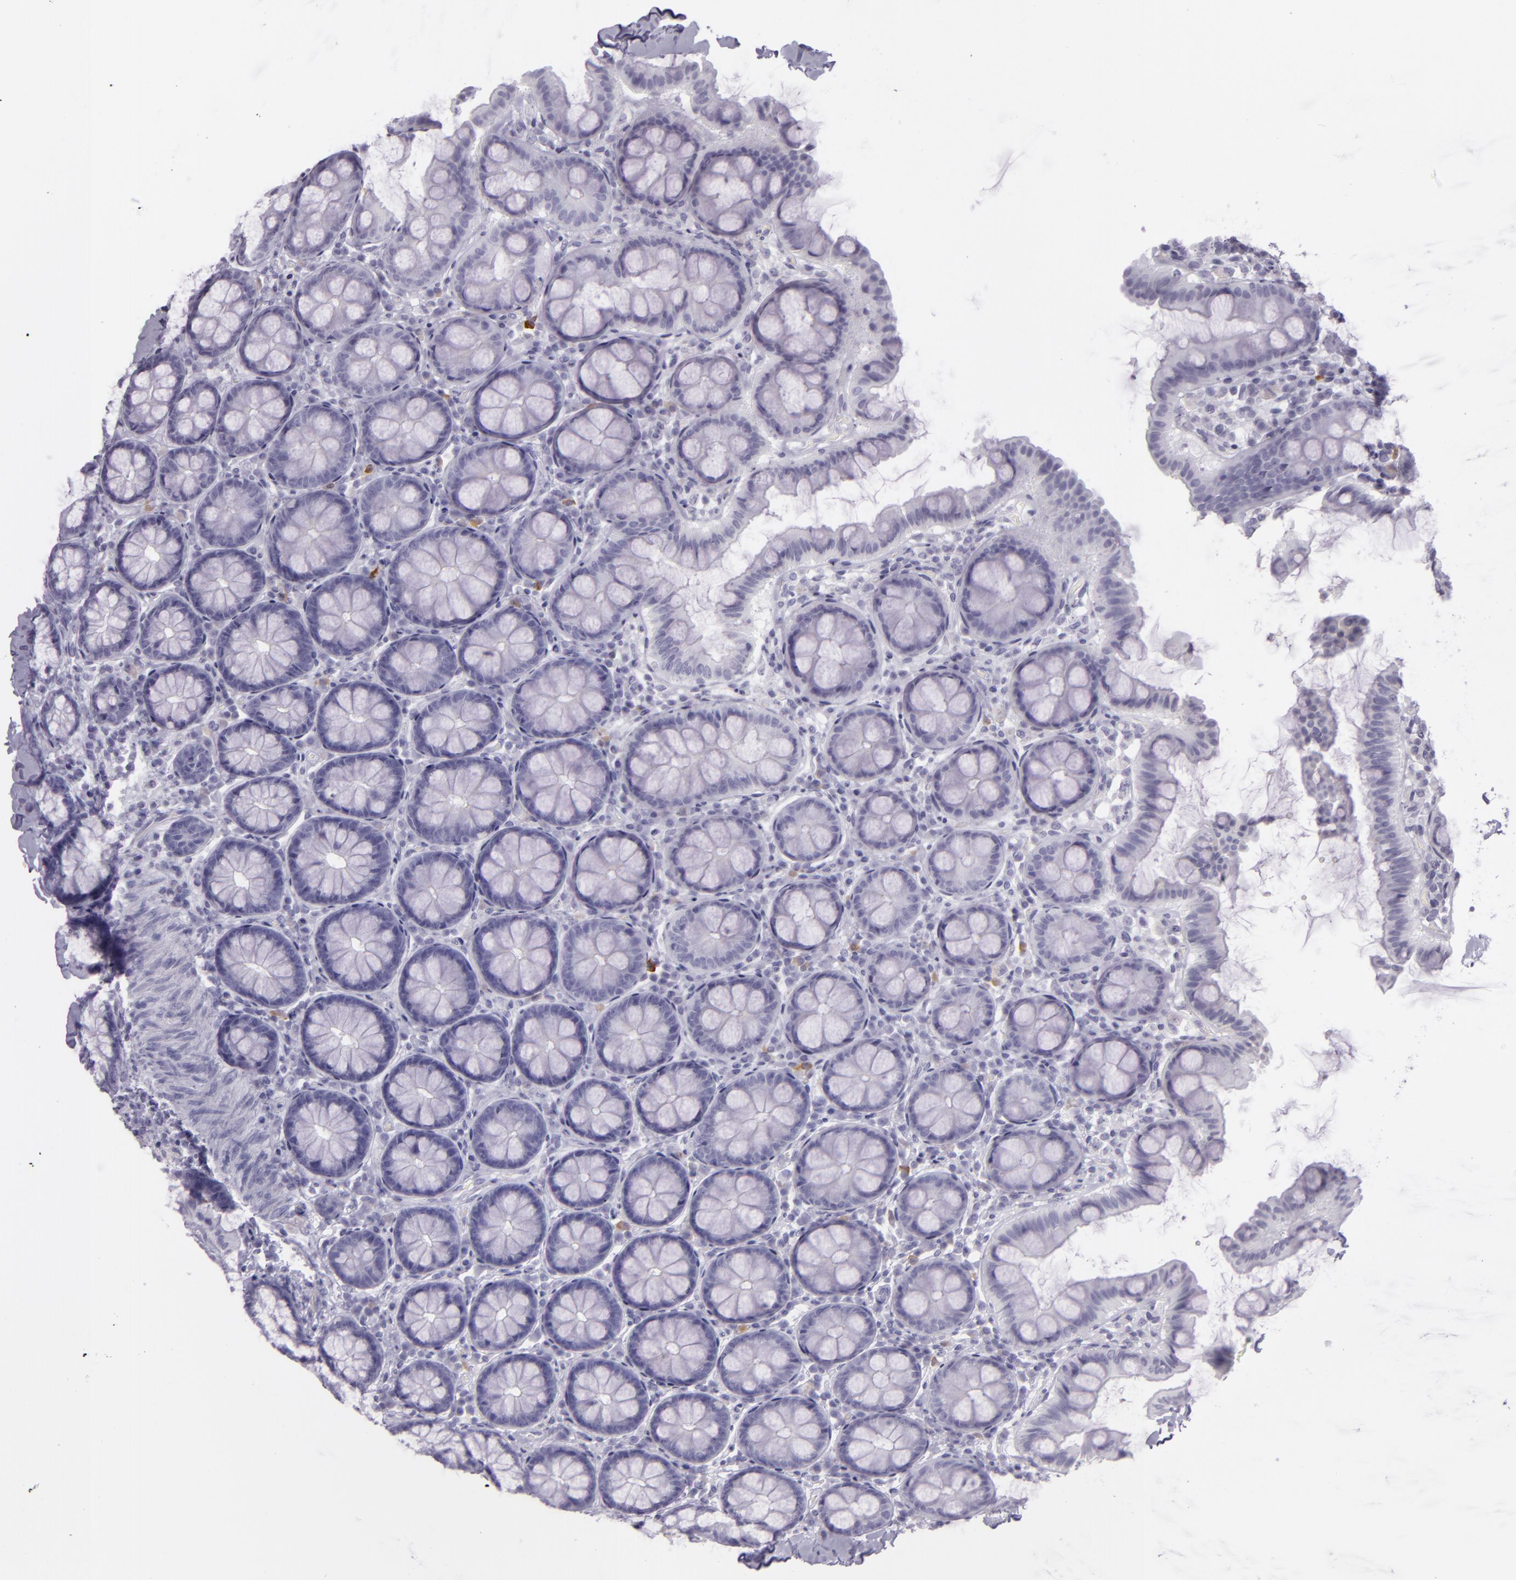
{"staining": {"intensity": "negative", "quantity": "none", "location": "none"}, "tissue": "colon", "cell_type": "Endothelial cells", "image_type": "normal", "snomed": [{"axis": "morphology", "description": "Normal tissue, NOS"}, {"axis": "topography", "description": "Colon"}], "caption": "The histopathology image exhibits no significant staining in endothelial cells of colon. (DAB IHC with hematoxylin counter stain).", "gene": "MUC6", "patient": {"sex": "female", "age": 61}}